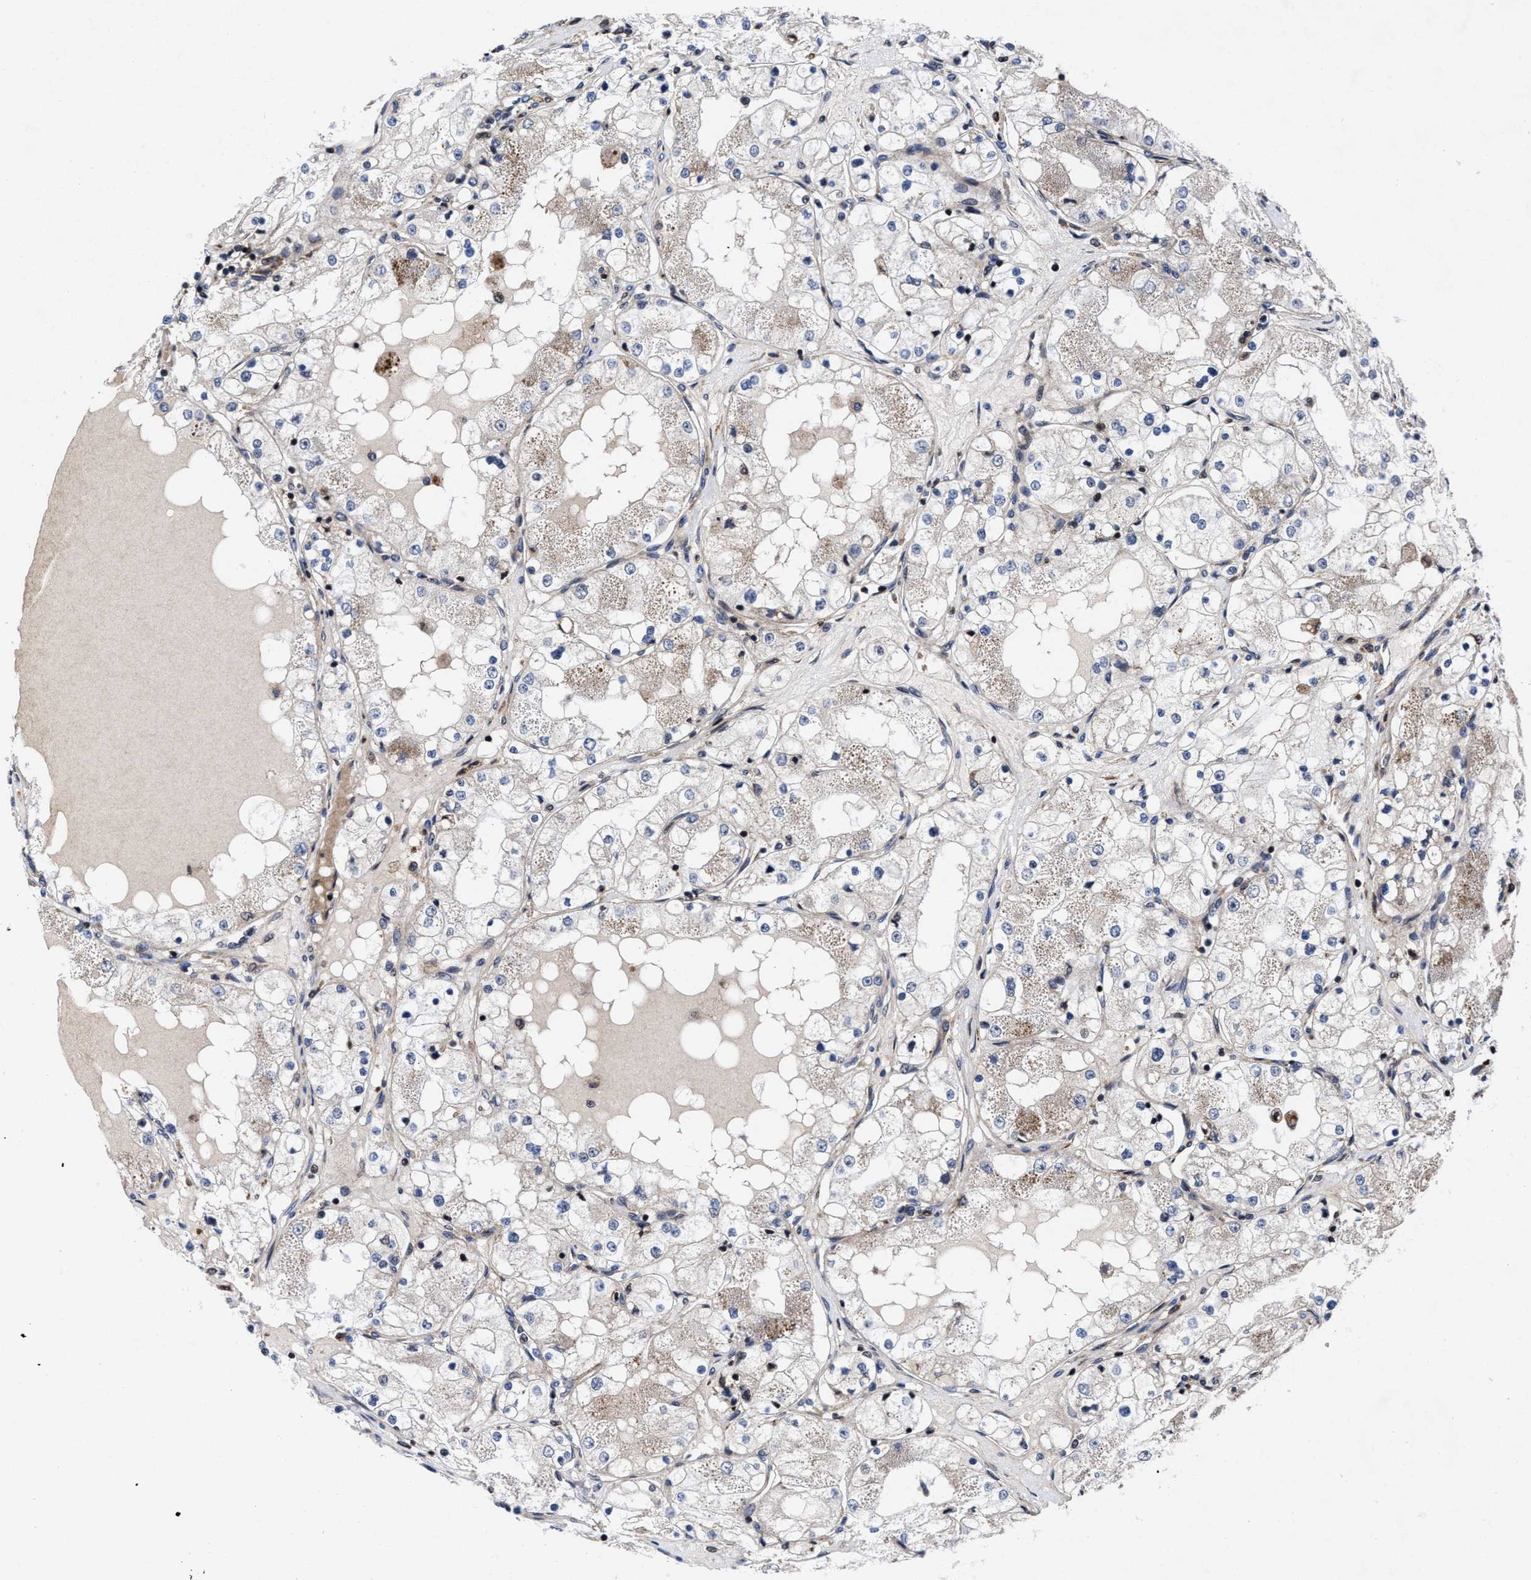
{"staining": {"intensity": "negative", "quantity": "none", "location": "none"}, "tissue": "renal cancer", "cell_type": "Tumor cells", "image_type": "cancer", "snomed": [{"axis": "morphology", "description": "Adenocarcinoma, NOS"}, {"axis": "topography", "description": "Kidney"}], "caption": "Immunohistochemistry of renal adenocarcinoma exhibits no positivity in tumor cells.", "gene": "MRPL50", "patient": {"sex": "male", "age": 68}}